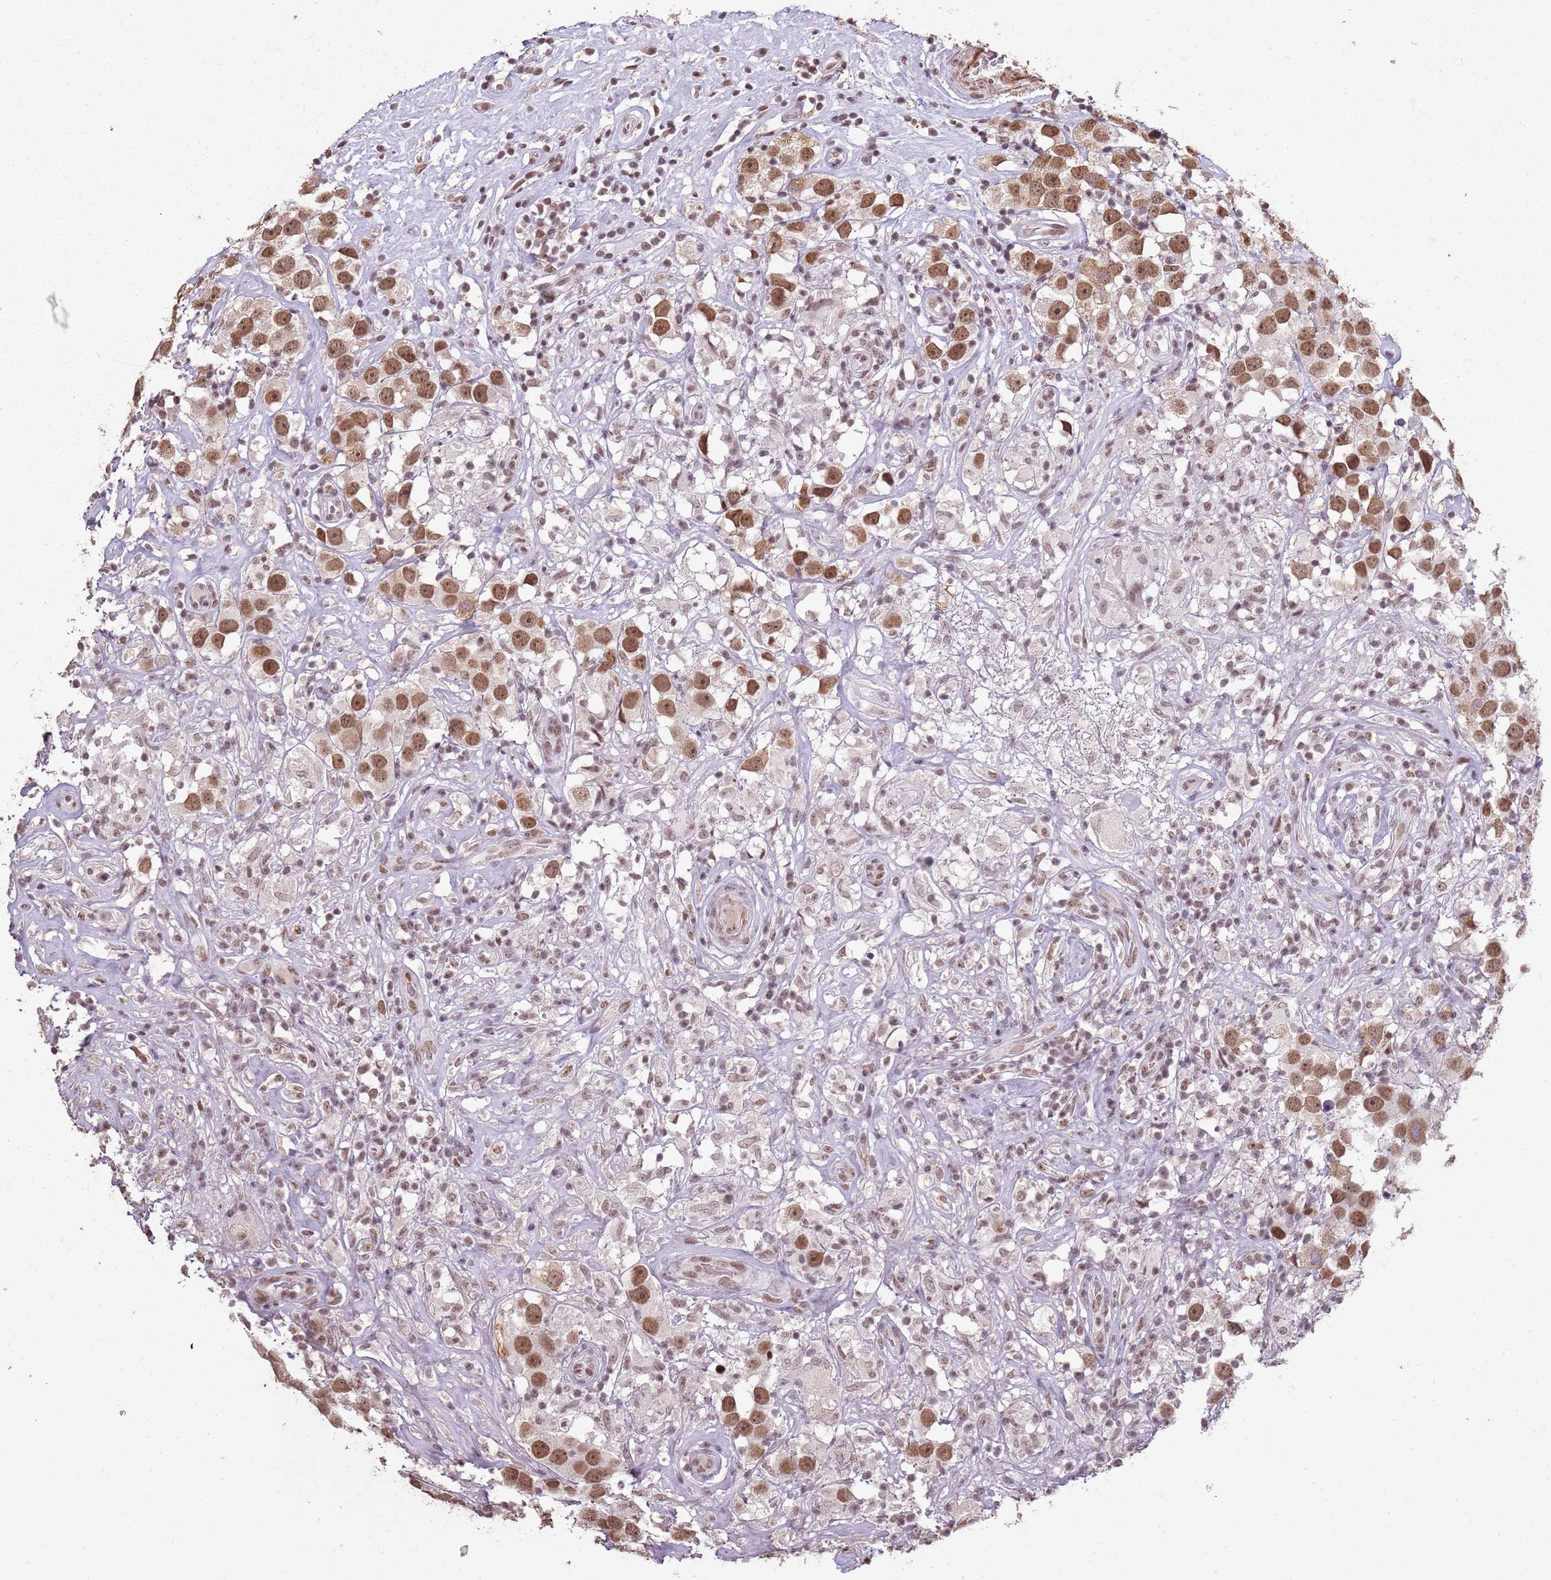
{"staining": {"intensity": "moderate", "quantity": ">75%", "location": "nuclear"}, "tissue": "testis cancer", "cell_type": "Tumor cells", "image_type": "cancer", "snomed": [{"axis": "morphology", "description": "Seminoma, NOS"}, {"axis": "topography", "description": "Testis"}], "caption": "The image displays staining of testis cancer, revealing moderate nuclear protein expression (brown color) within tumor cells.", "gene": "ARL14EP", "patient": {"sex": "male", "age": 49}}